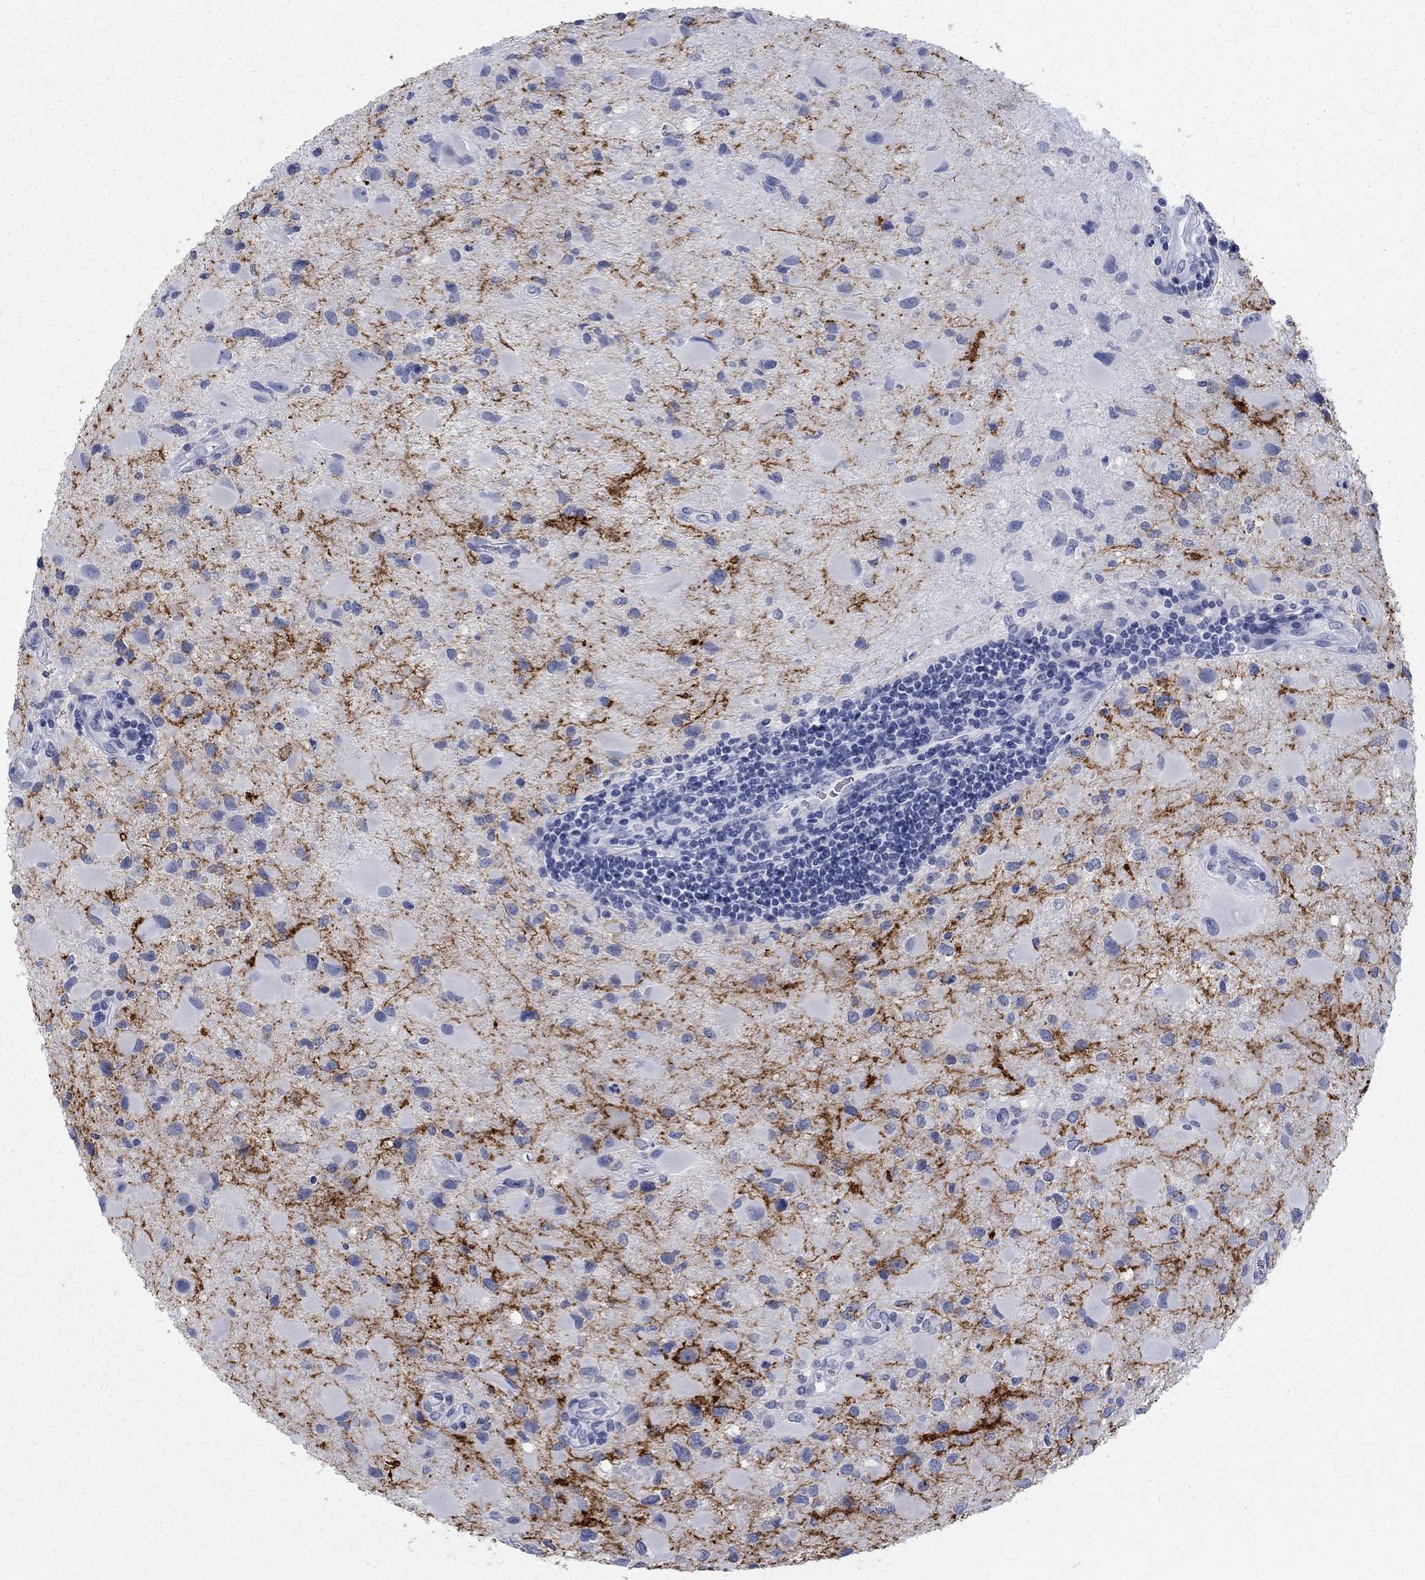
{"staining": {"intensity": "negative", "quantity": "none", "location": "none"}, "tissue": "glioma", "cell_type": "Tumor cells", "image_type": "cancer", "snomed": [{"axis": "morphology", "description": "Glioma, malignant, Low grade"}, {"axis": "topography", "description": "Brain"}], "caption": "The micrograph demonstrates no staining of tumor cells in malignant low-grade glioma.", "gene": "RFTN2", "patient": {"sex": "female", "age": 32}}